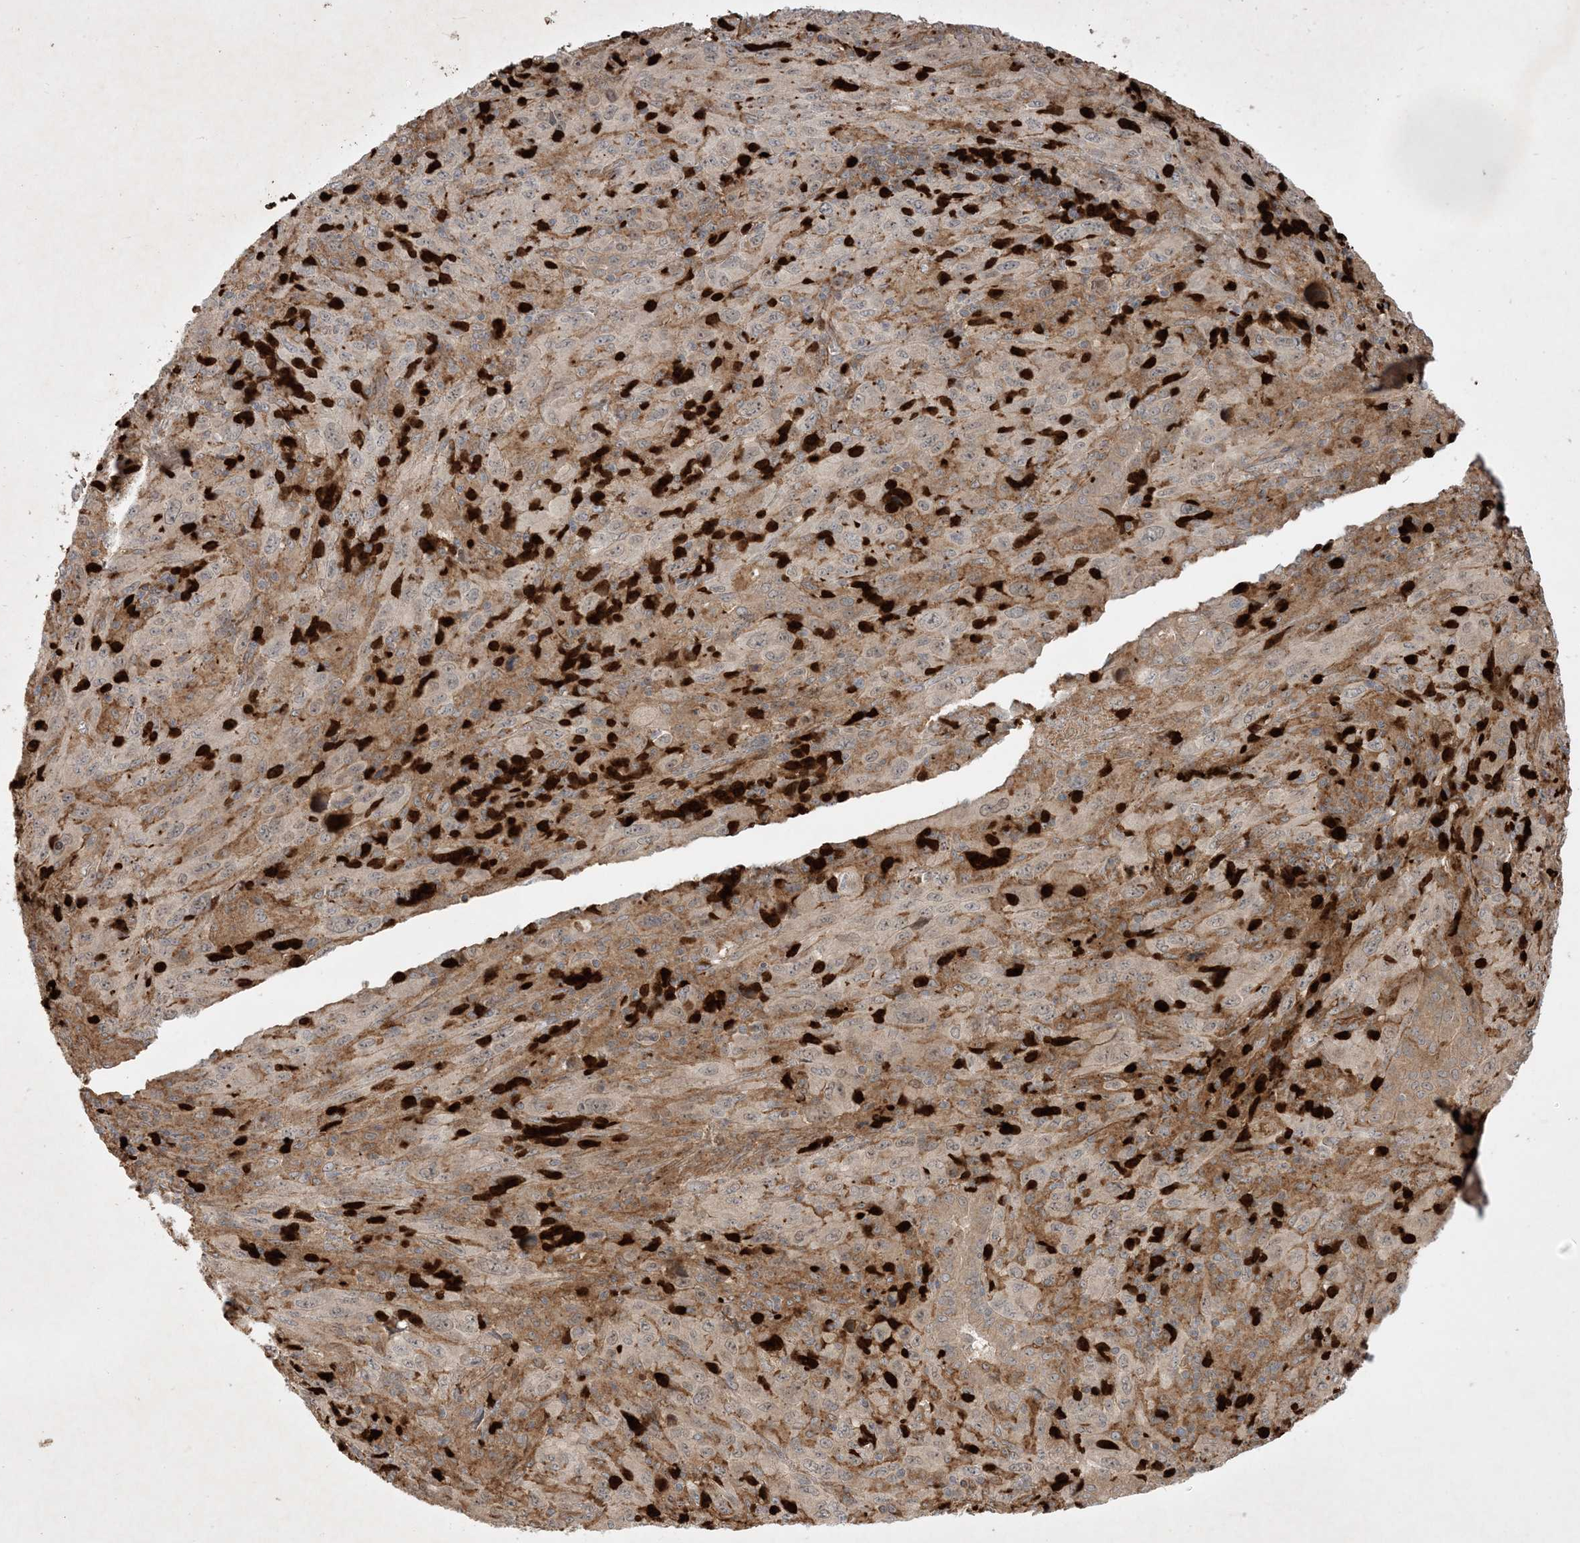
{"staining": {"intensity": "negative", "quantity": "none", "location": "none"}, "tissue": "melanoma", "cell_type": "Tumor cells", "image_type": "cancer", "snomed": [{"axis": "morphology", "description": "Malignant melanoma, Metastatic site"}, {"axis": "topography", "description": "Skin"}], "caption": "Tumor cells are negative for brown protein staining in malignant melanoma (metastatic site).", "gene": "IFT57", "patient": {"sex": "female", "age": 56}}